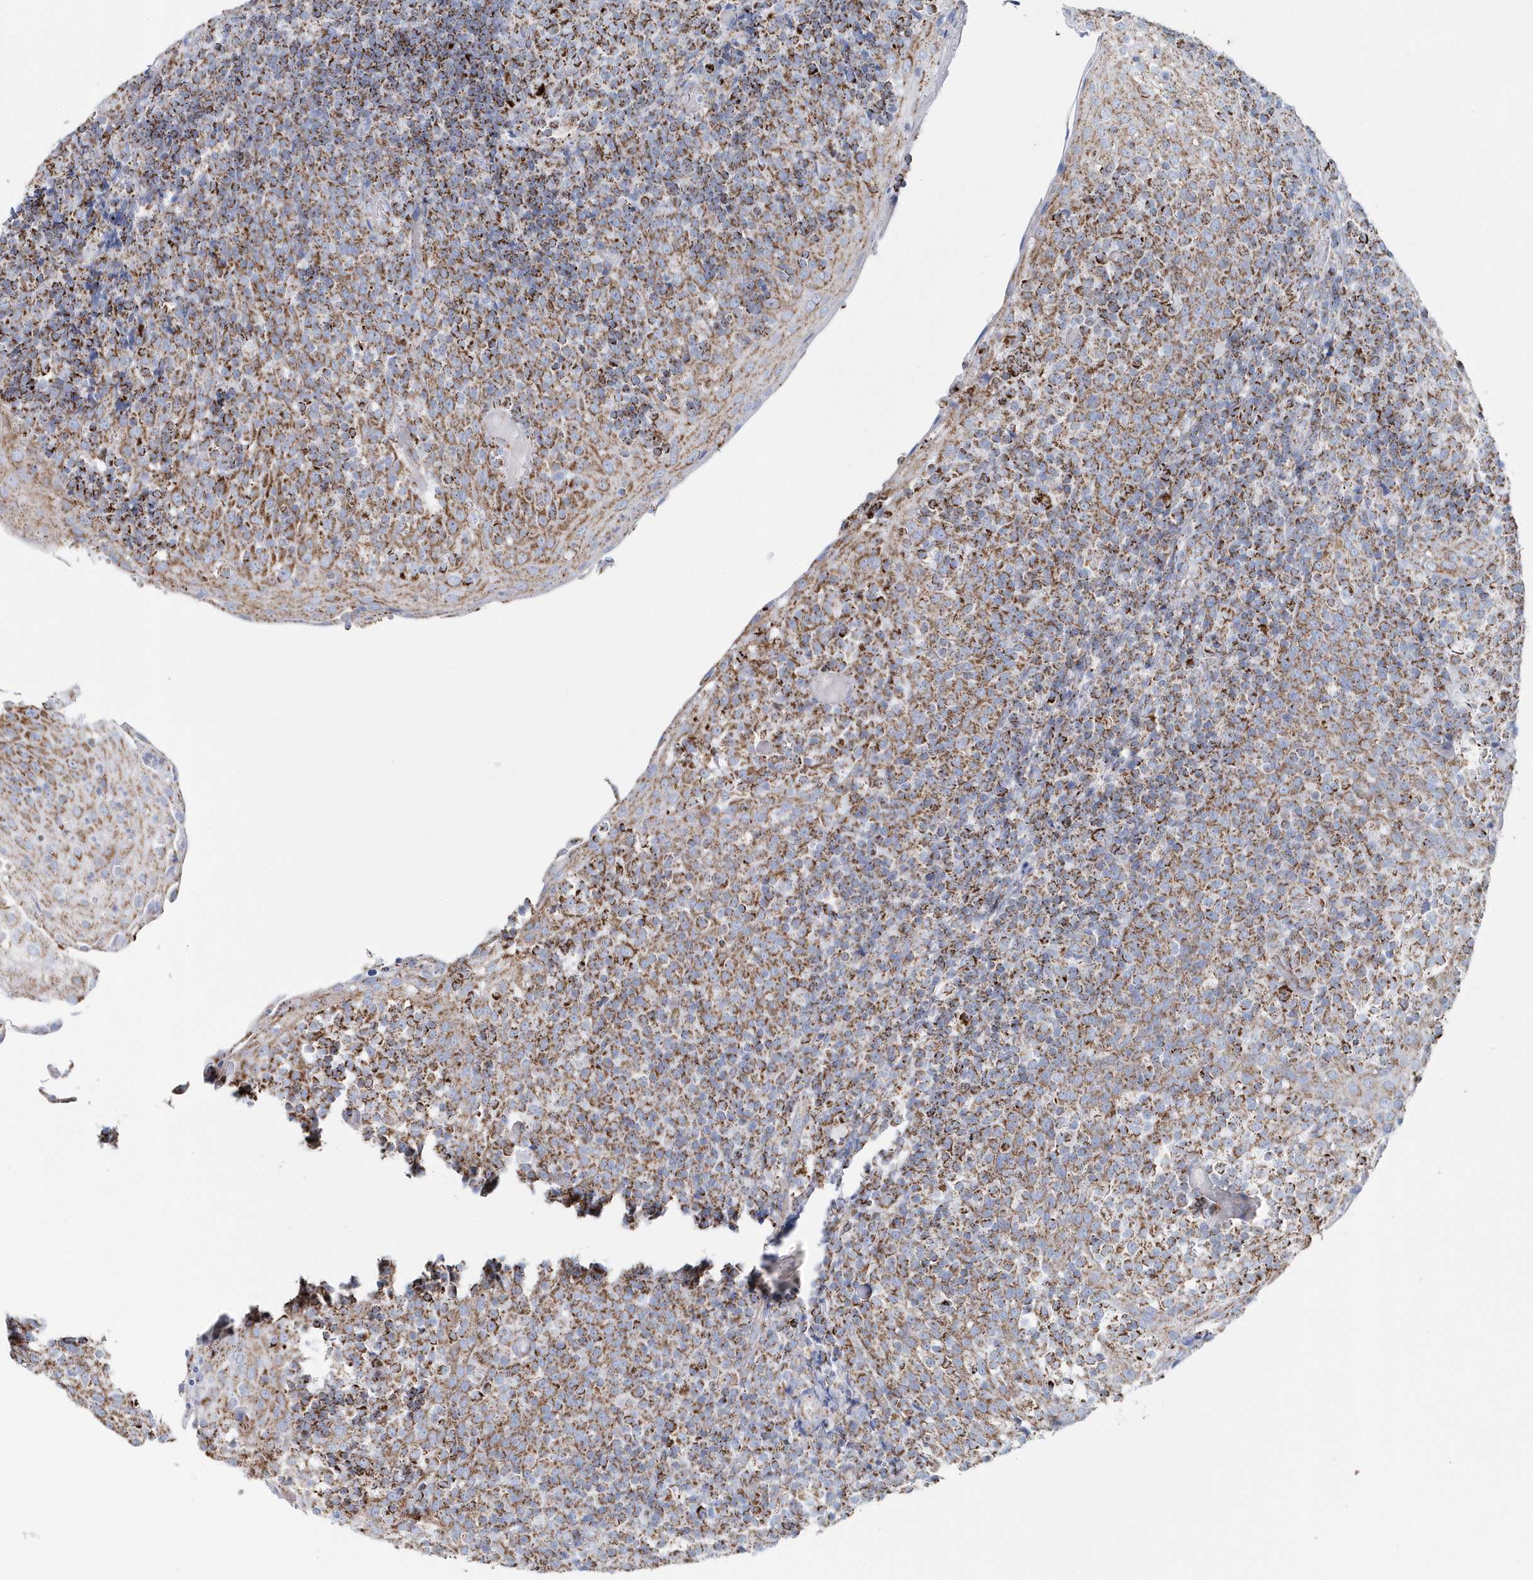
{"staining": {"intensity": "strong", "quantity": ">75%", "location": "cytoplasmic/membranous"}, "tissue": "tonsil", "cell_type": "Germinal center cells", "image_type": "normal", "snomed": [{"axis": "morphology", "description": "Normal tissue, NOS"}, {"axis": "topography", "description": "Tonsil"}], "caption": "Immunohistochemical staining of normal tonsil exhibits strong cytoplasmic/membranous protein positivity in approximately >75% of germinal center cells.", "gene": "TMCO6", "patient": {"sex": "female", "age": 19}}